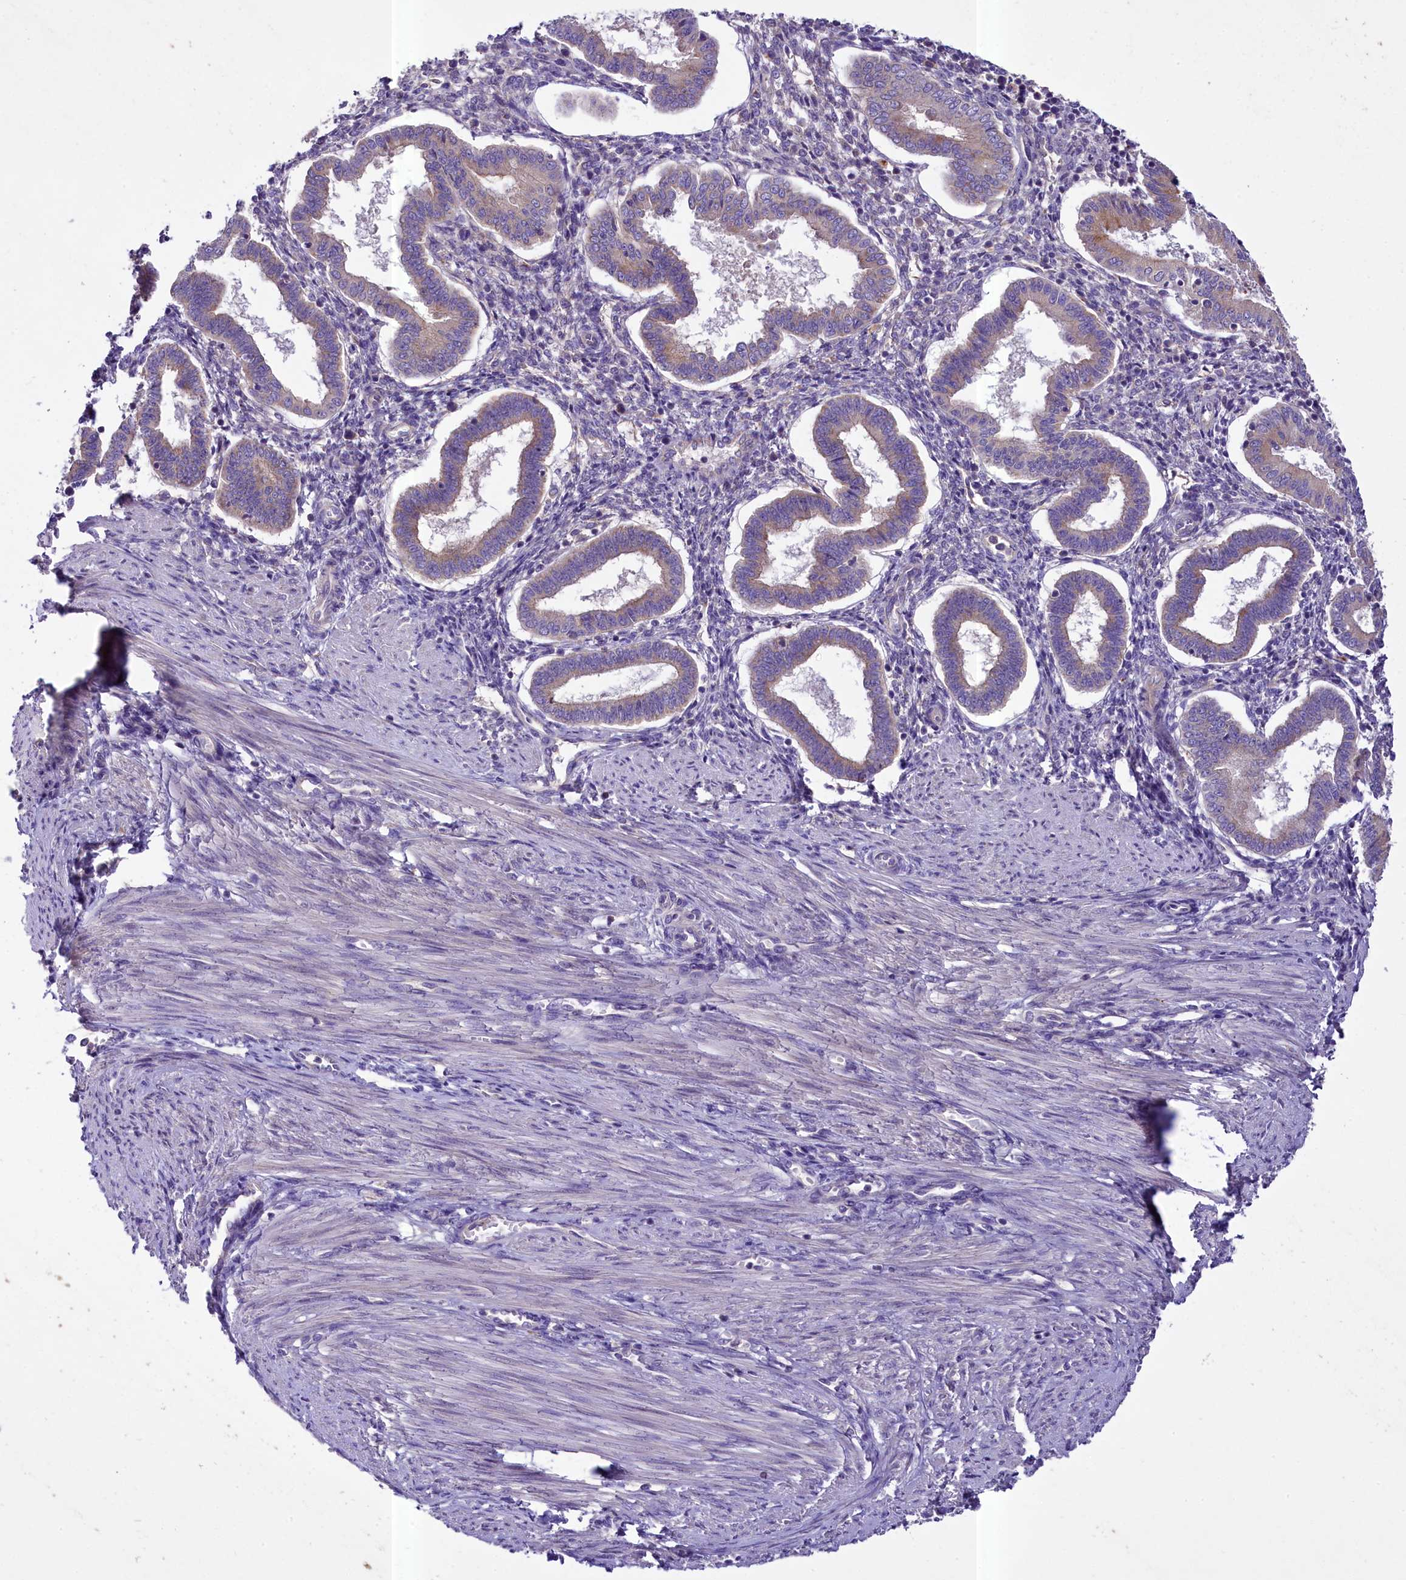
{"staining": {"intensity": "moderate", "quantity": "<25%", "location": "cytoplasmic/membranous"}, "tissue": "endometrium", "cell_type": "Cells in endometrial stroma", "image_type": "normal", "snomed": [{"axis": "morphology", "description": "Normal tissue, NOS"}, {"axis": "topography", "description": "Endometrium"}], "caption": "Immunohistochemistry micrograph of normal human endometrium stained for a protein (brown), which demonstrates low levels of moderate cytoplasmic/membranous positivity in about <25% of cells in endometrial stroma.", "gene": "PEMT", "patient": {"sex": "female", "age": 24}}